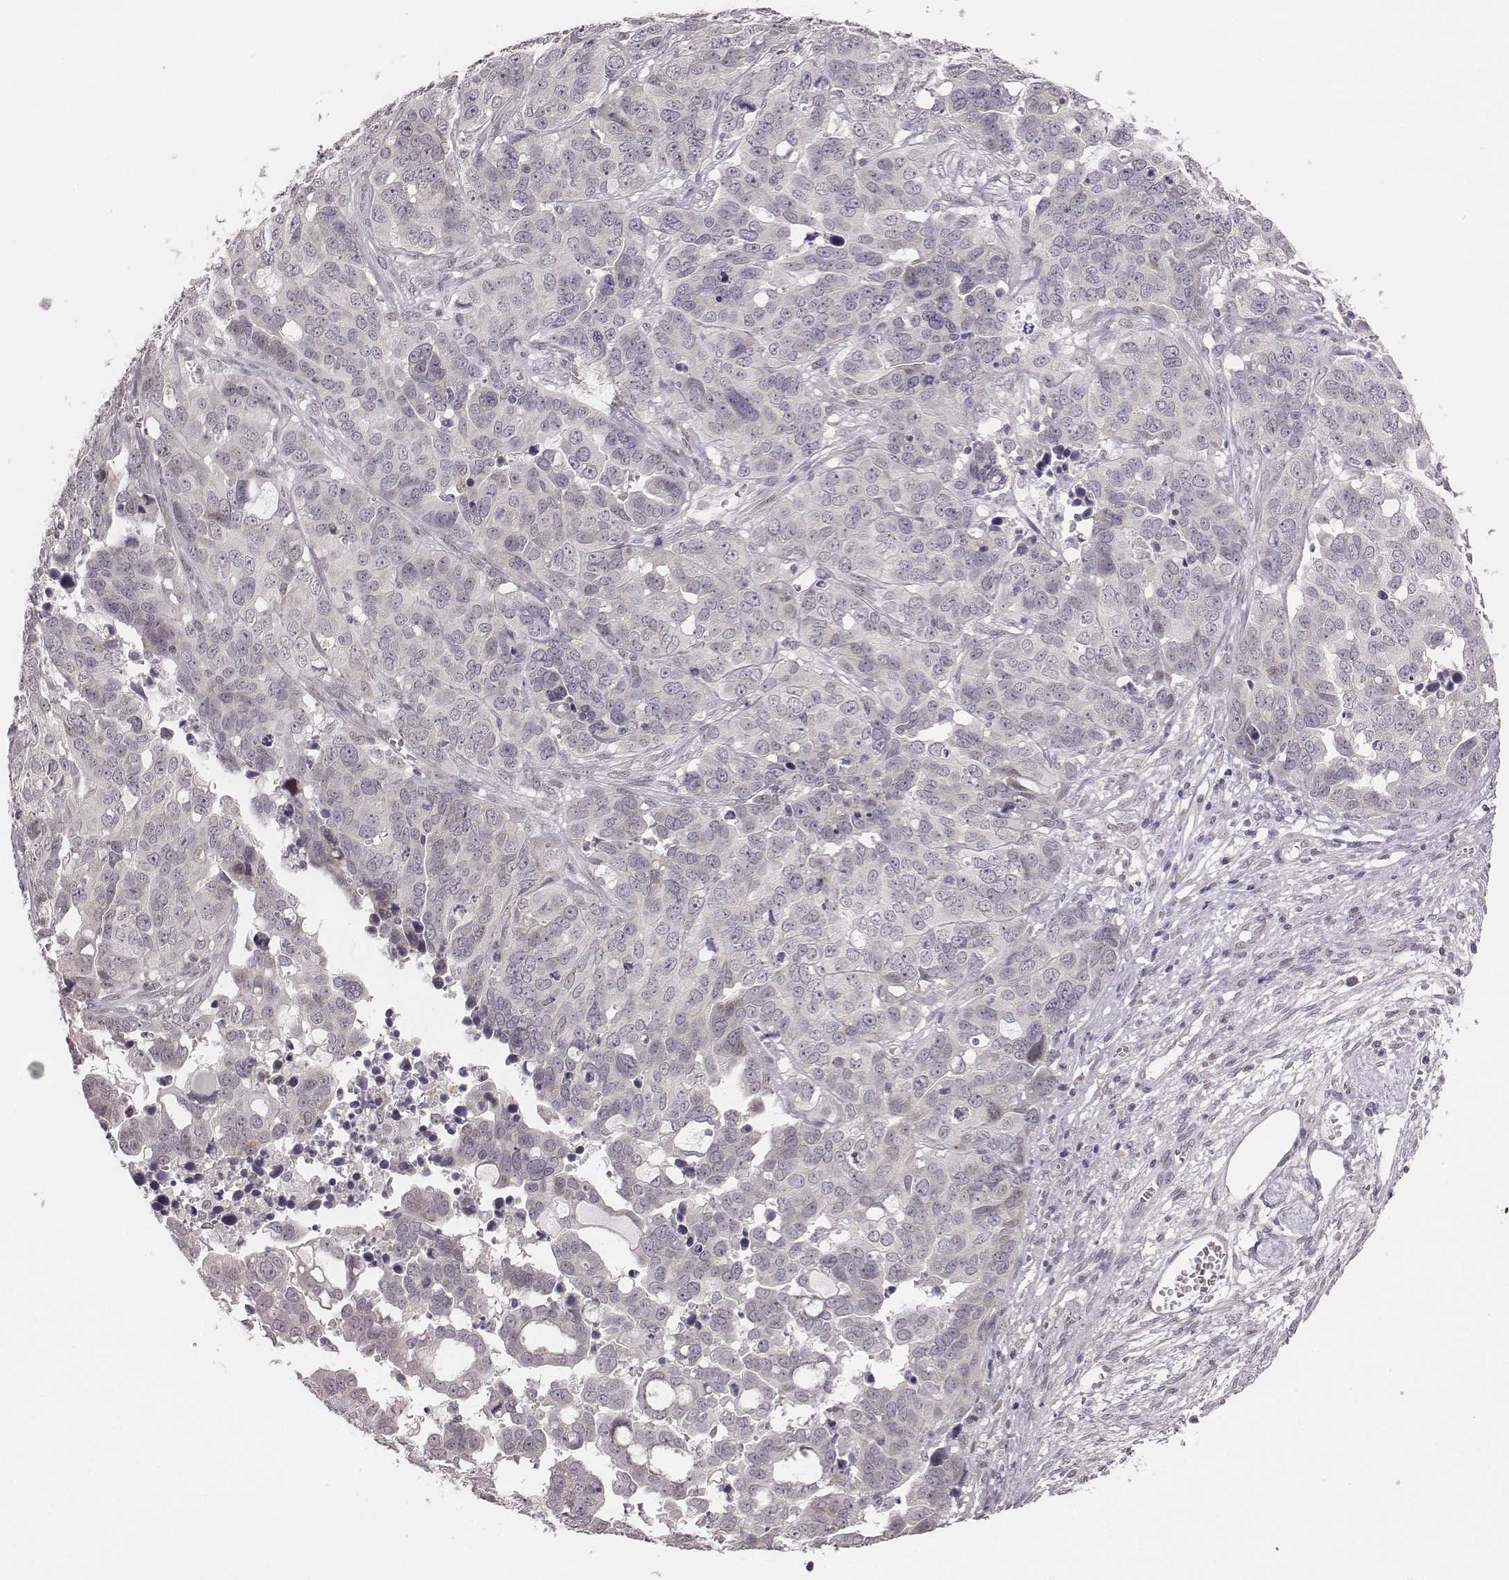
{"staining": {"intensity": "negative", "quantity": "none", "location": "none"}, "tissue": "ovarian cancer", "cell_type": "Tumor cells", "image_type": "cancer", "snomed": [{"axis": "morphology", "description": "Carcinoma, endometroid"}, {"axis": "topography", "description": "Ovary"}], "caption": "A high-resolution micrograph shows immunohistochemistry staining of endometroid carcinoma (ovarian), which reveals no significant expression in tumor cells.", "gene": "RPGRIP1", "patient": {"sex": "female", "age": 78}}